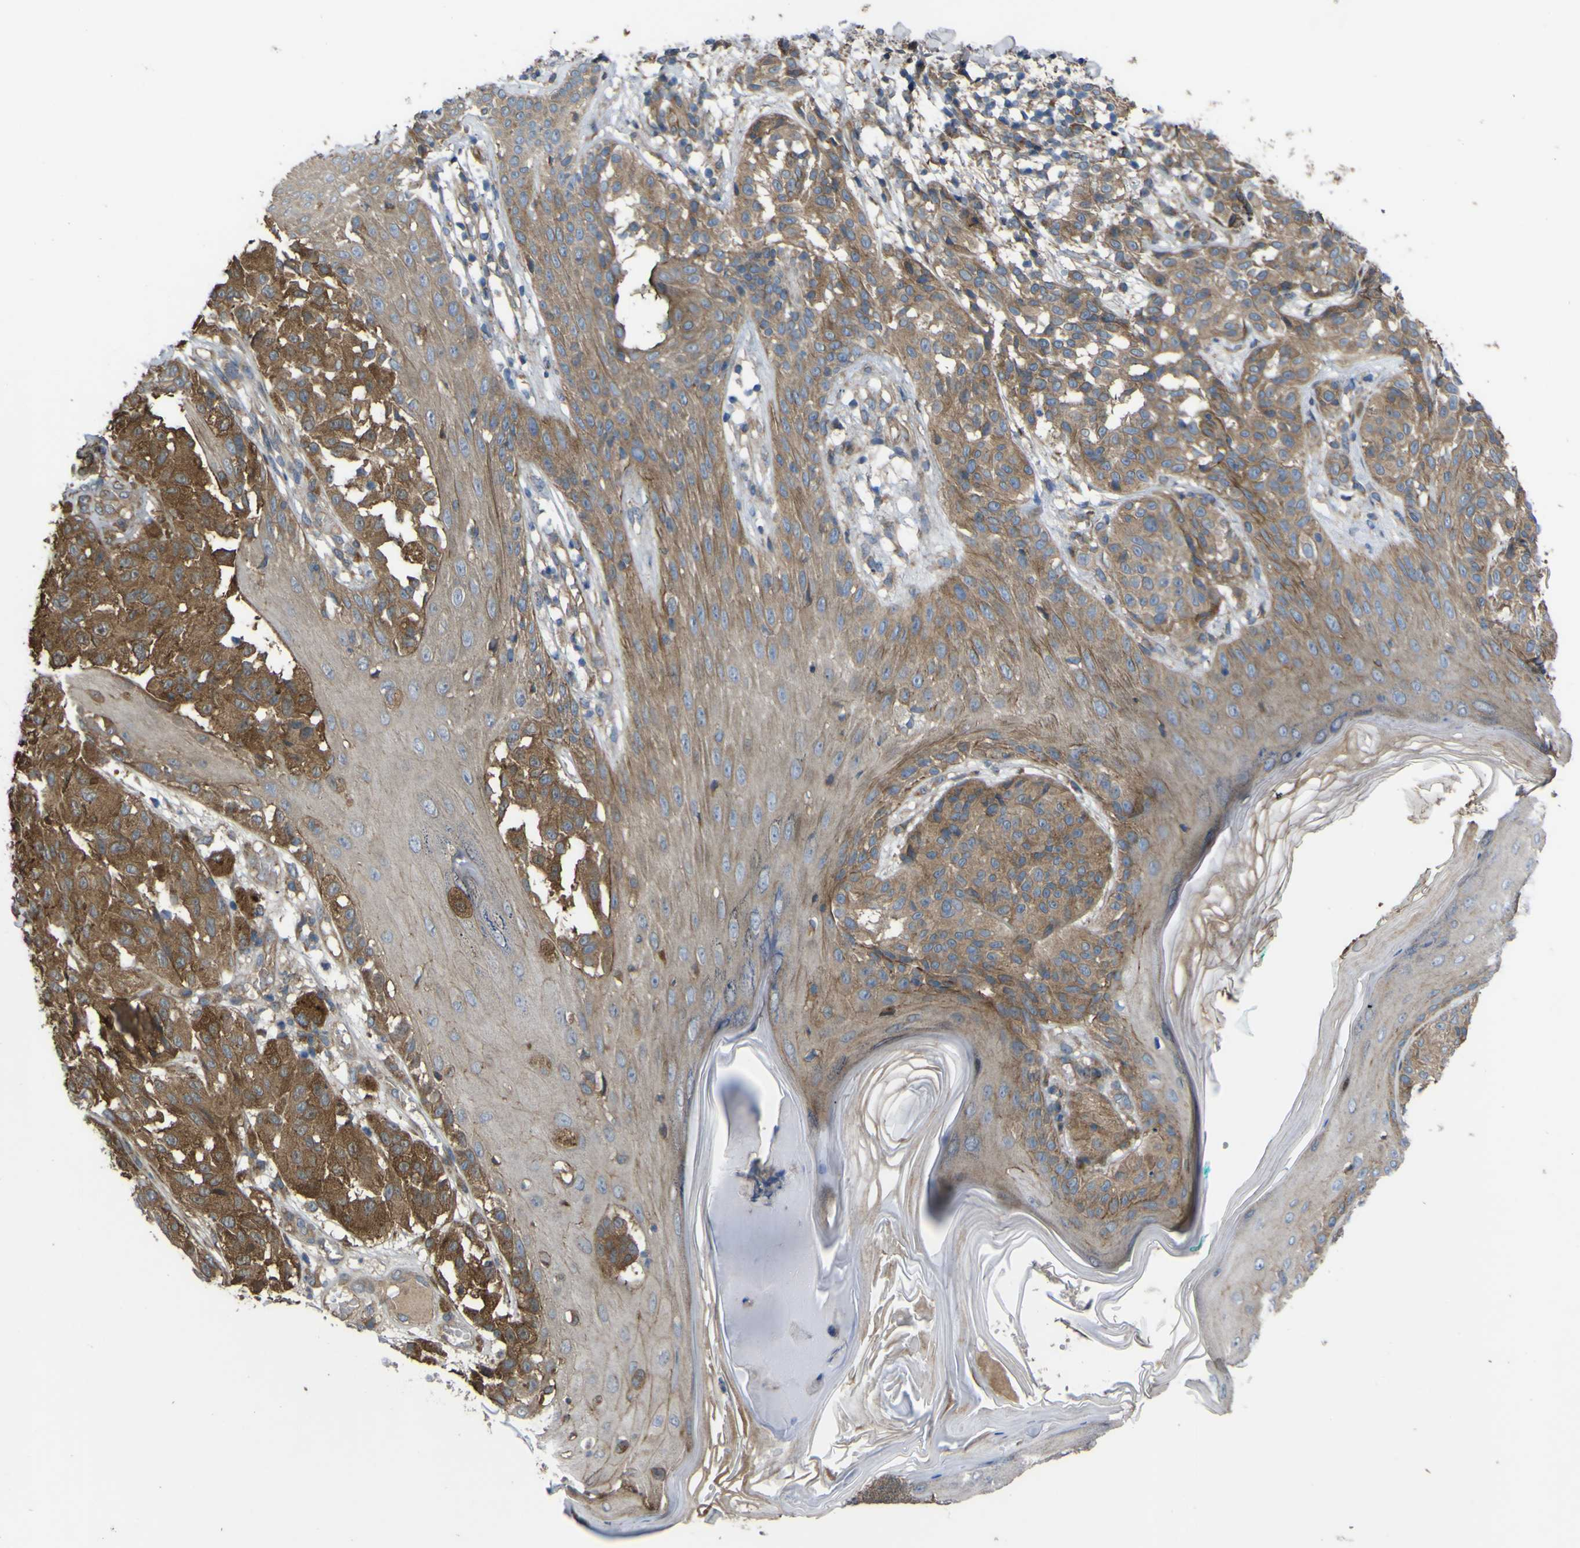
{"staining": {"intensity": "moderate", "quantity": ">75%", "location": "cytoplasmic/membranous"}, "tissue": "melanoma", "cell_type": "Tumor cells", "image_type": "cancer", "snomed": [{"axis": "morphology", "description": "Malignant melanoma, NOS"}, {"axis": "topography", "description": "Skin"}], "caption": "Brown immunohistochemical staining in melanoma exhibits moderate cytoplasmic/membranous expression in about >75% of tumor cells. (IHC, brightfield microscopy, high magnification).", "gene": "FBXO30", "patient": {"sex": "female", "age": 46}}